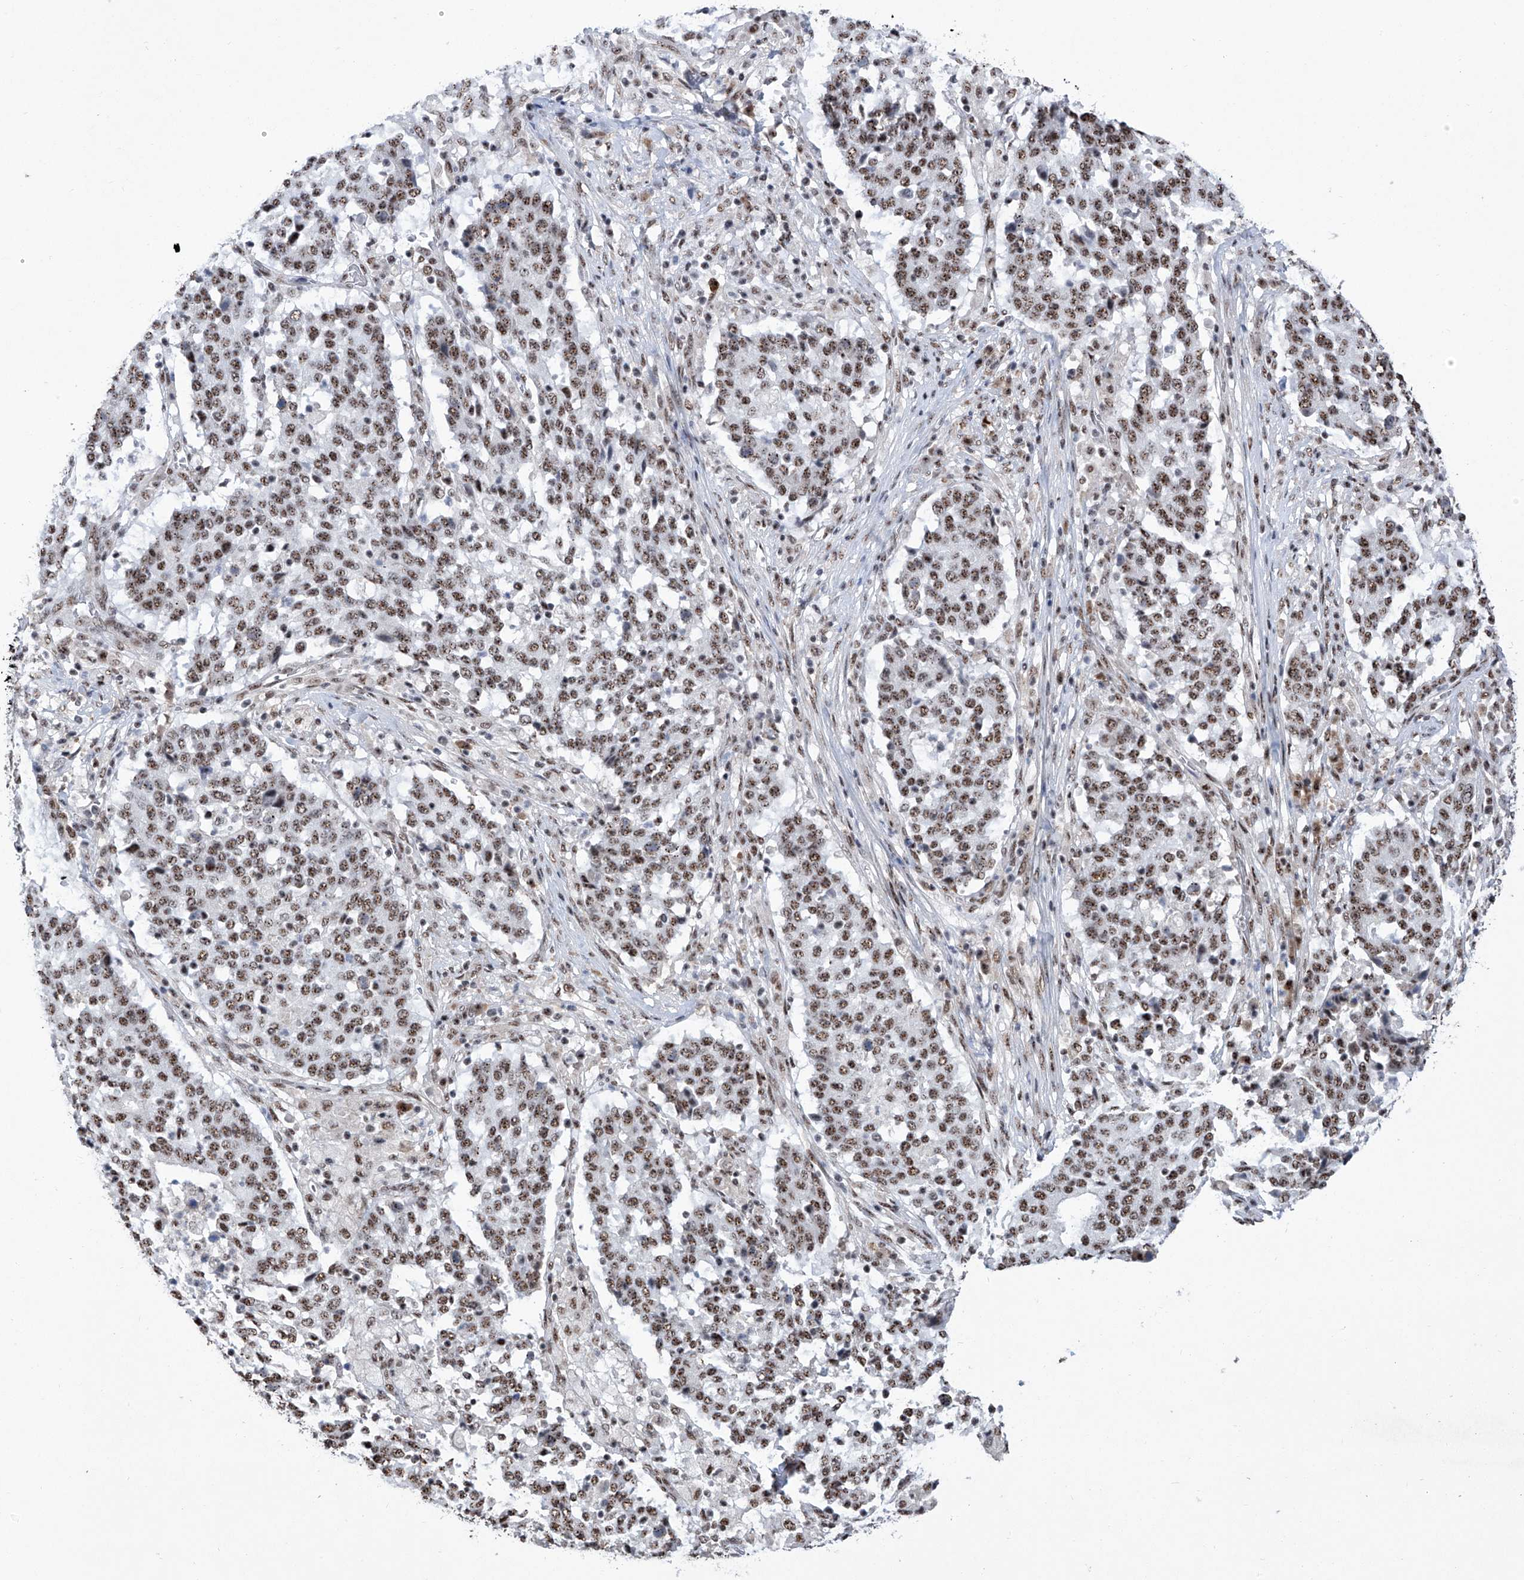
{"staining": {"intensity": "moderate", "quantity": ">75%", "location": "nuclear"}, "tissue": "stomach cancer", "cell_type": "Tumor cells", "image_type": "cancer", "snomed": [{"axis": "morphology", "description": "Adenocarcinoma, NOS"}, {"axis": "topography", "description": "Stomach"}], "caption": "Immunohistochemical staining of human stomach adenocarcinoma demonstrates moderate nuclear protein expression in about >75% of tumor cells.", "gene": "FBXL4", "patient": {"sex": "male", "age": 59}}